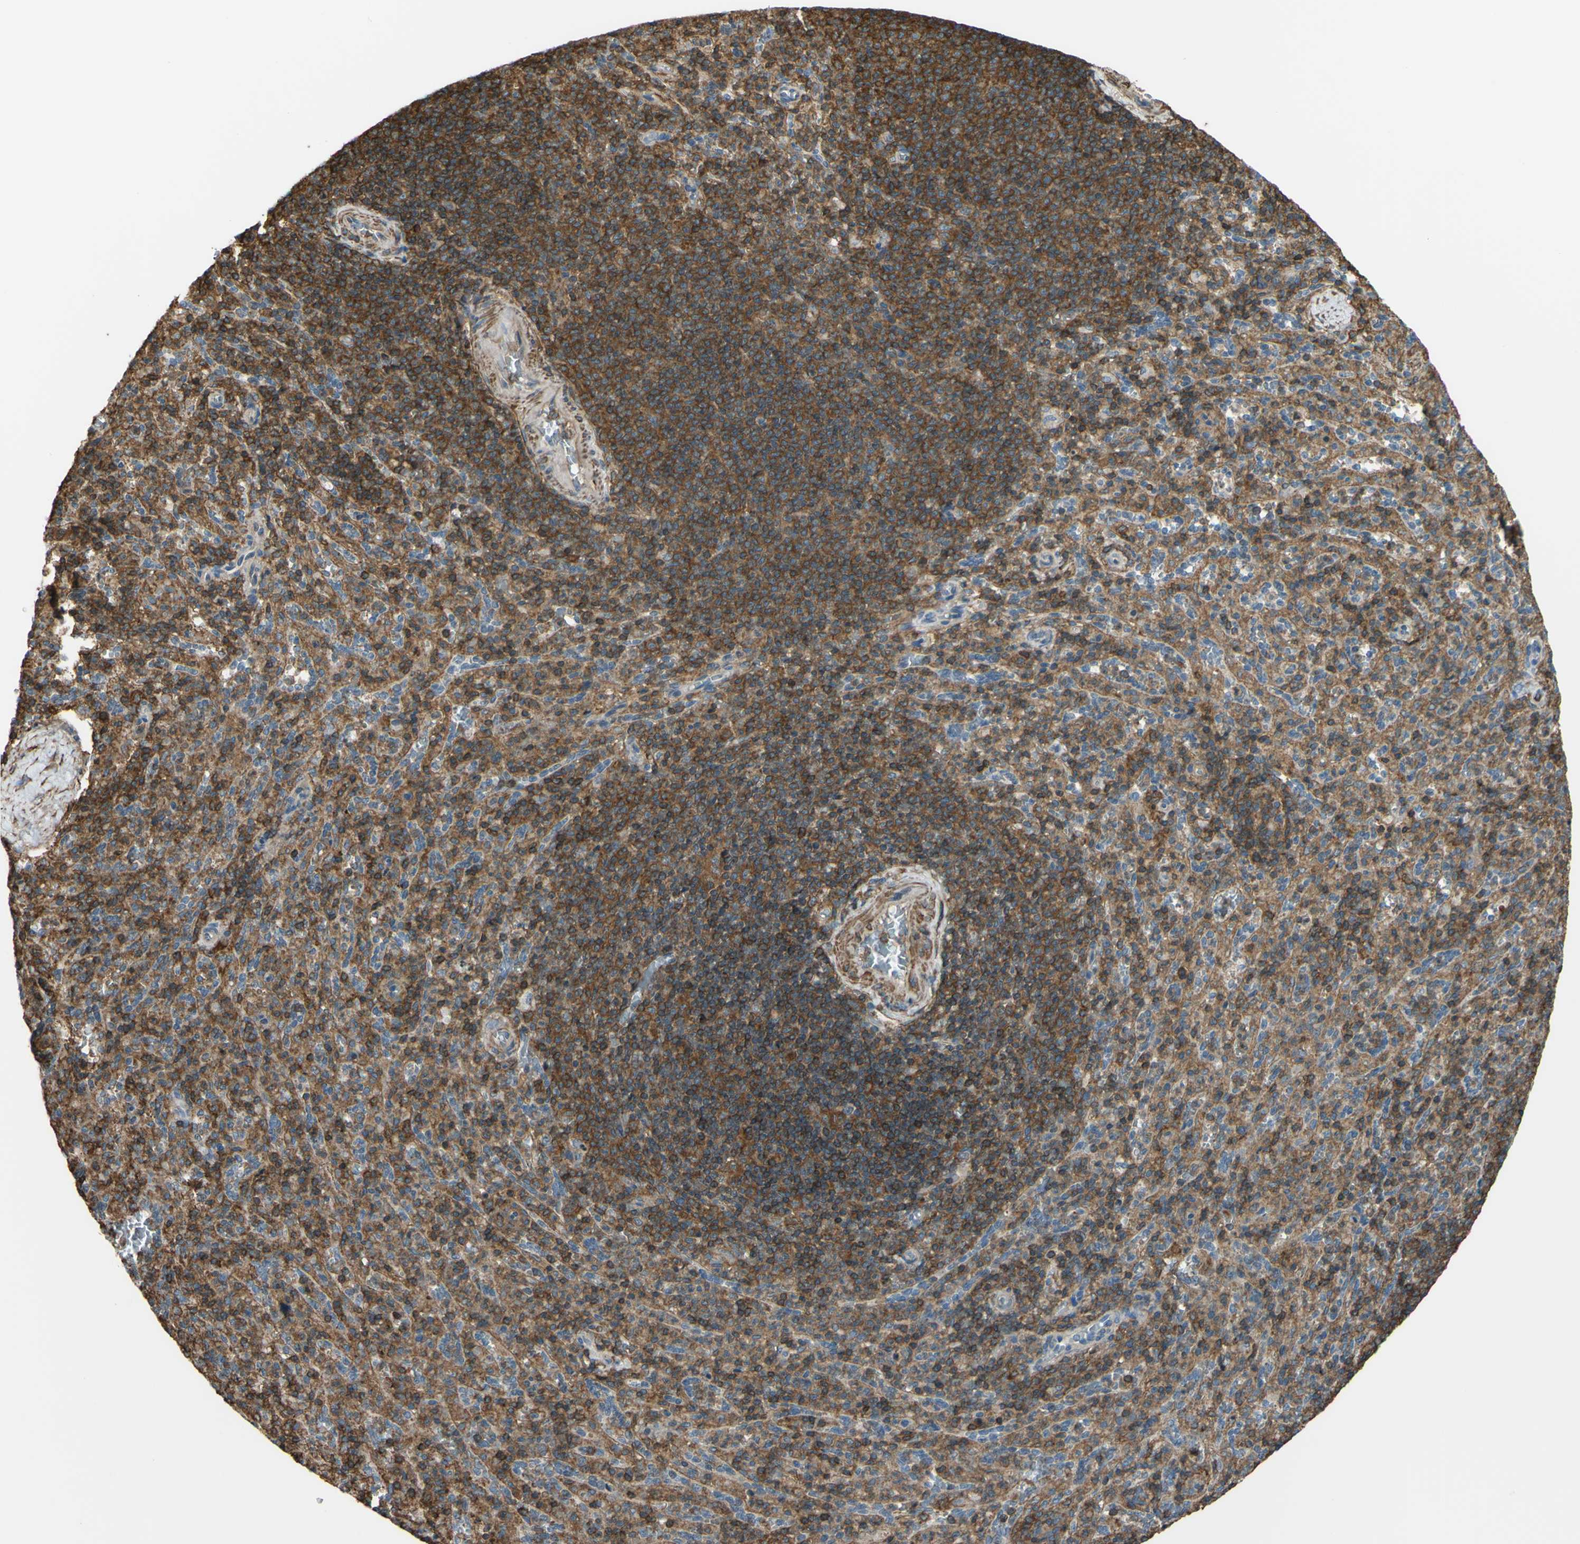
{"staining": {"intensity": "moderate", "quantity": "25%-75%", "location": "cytoplasmic/membranous"}, "tissue": "spleen", "cell_type": "Cells in red pulp", "image_type": "normal", "snomed": [{"axis": "morphology", "description": "Normal tissue, NOS"}, {"axis": "topography", "description": "Spleen"}], "caption": "The image shows a brown stain indicating the presence of a protein in the cytoplasmic/membranous of cells in red pulp in spleen.", "gene": "ADD3", "patient": {"sex": "male", "age": 36}}